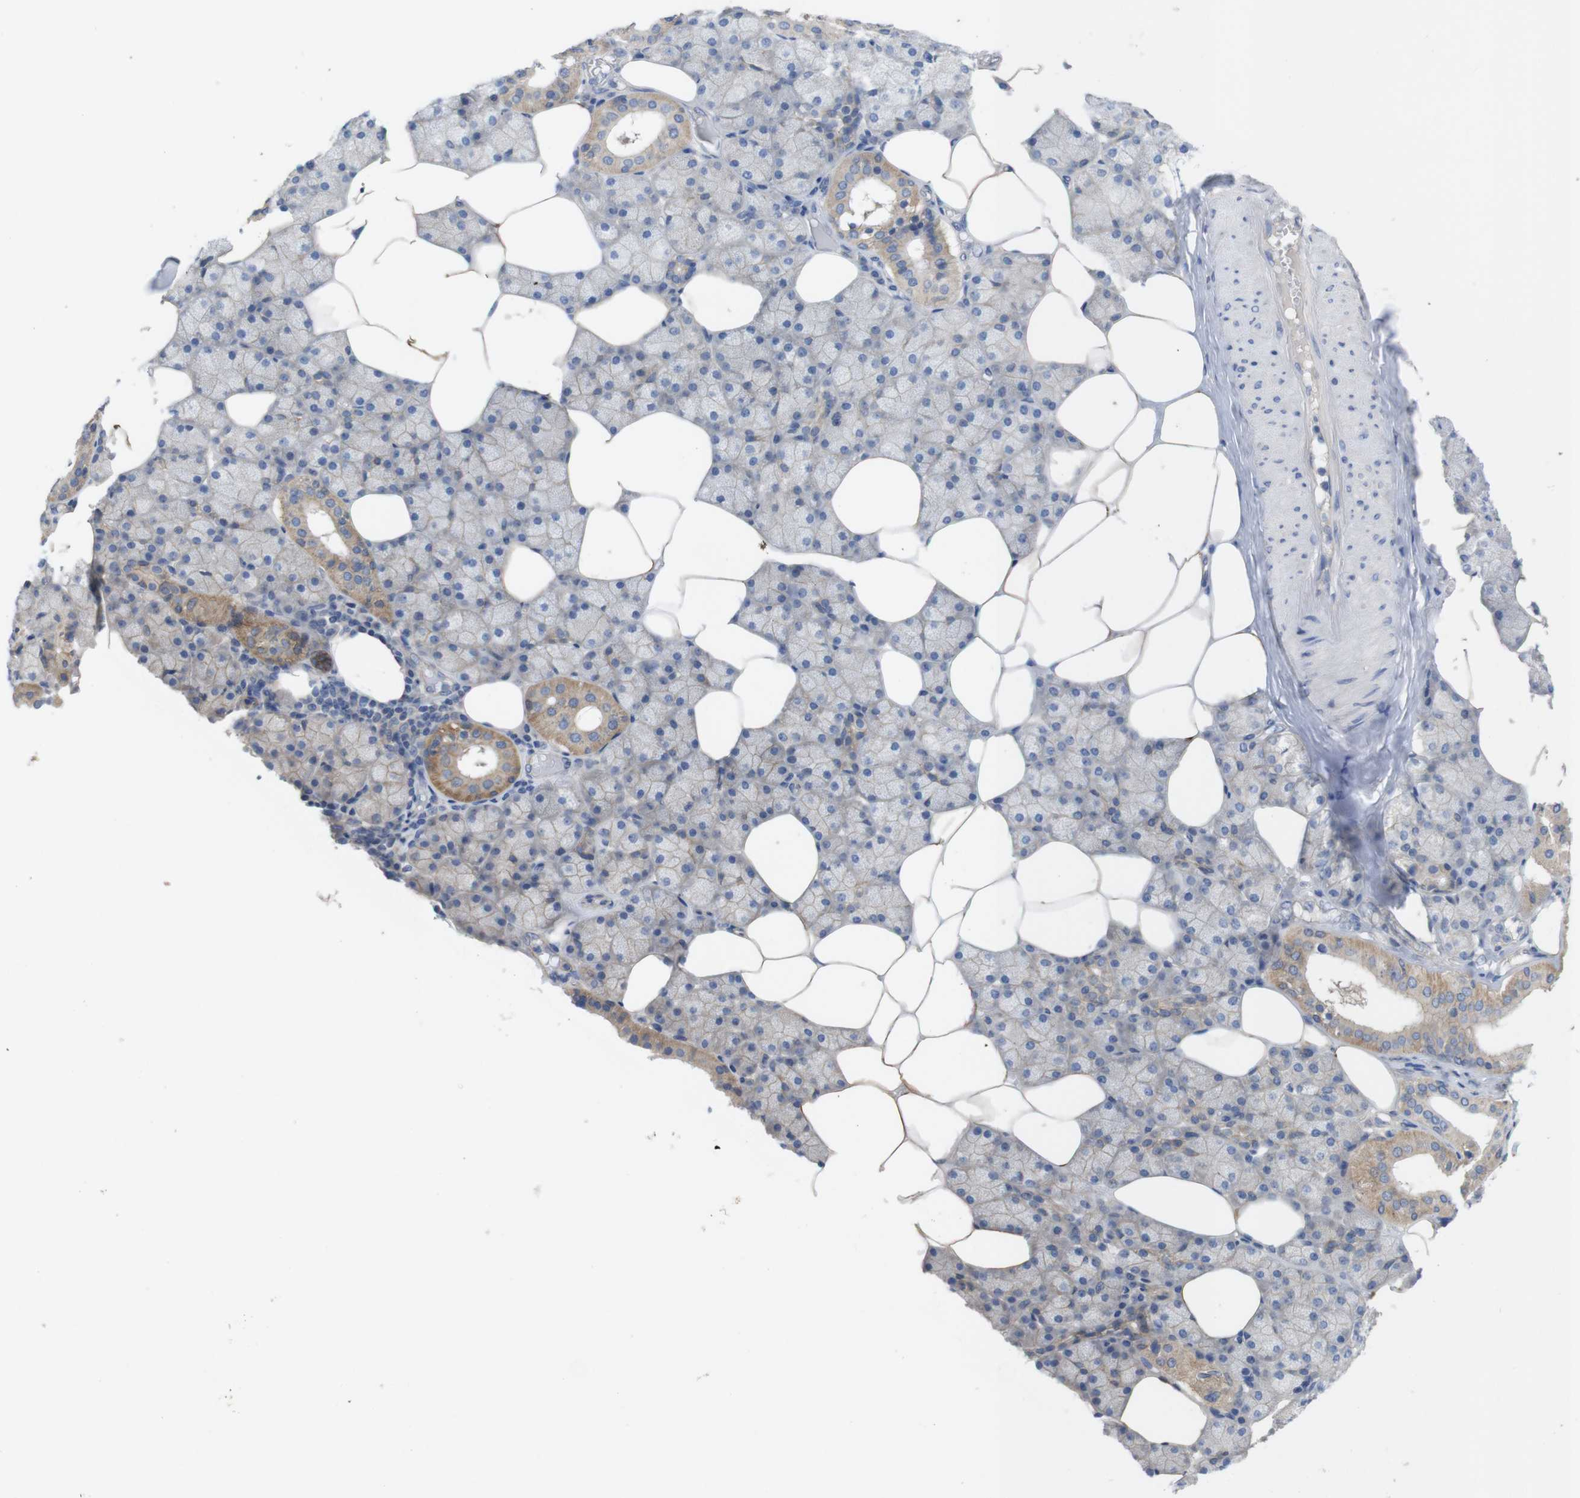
{"staining": {"intensity": "moderate", "quantity": "25%-75%", "location": "cytoplasmic/membranous"}, "tissue": "salivary gland", "cell_type": "Glandular cells", "image_type": "normal", "snomed": [{"axis": "morphology", "description": "Normal tissue, NOS"}, {"axis": "topography", "description": "Salivary gland"}], "caption": "Glandular cells show medium levels of moderate cytoplasmic/membranous expression in about 25%-75% of cells in unremarkable salivary gland. Nuclei are stained in blue.", "gene": "KIDINS220", "patient": {"sex": "male", "age": 62}}